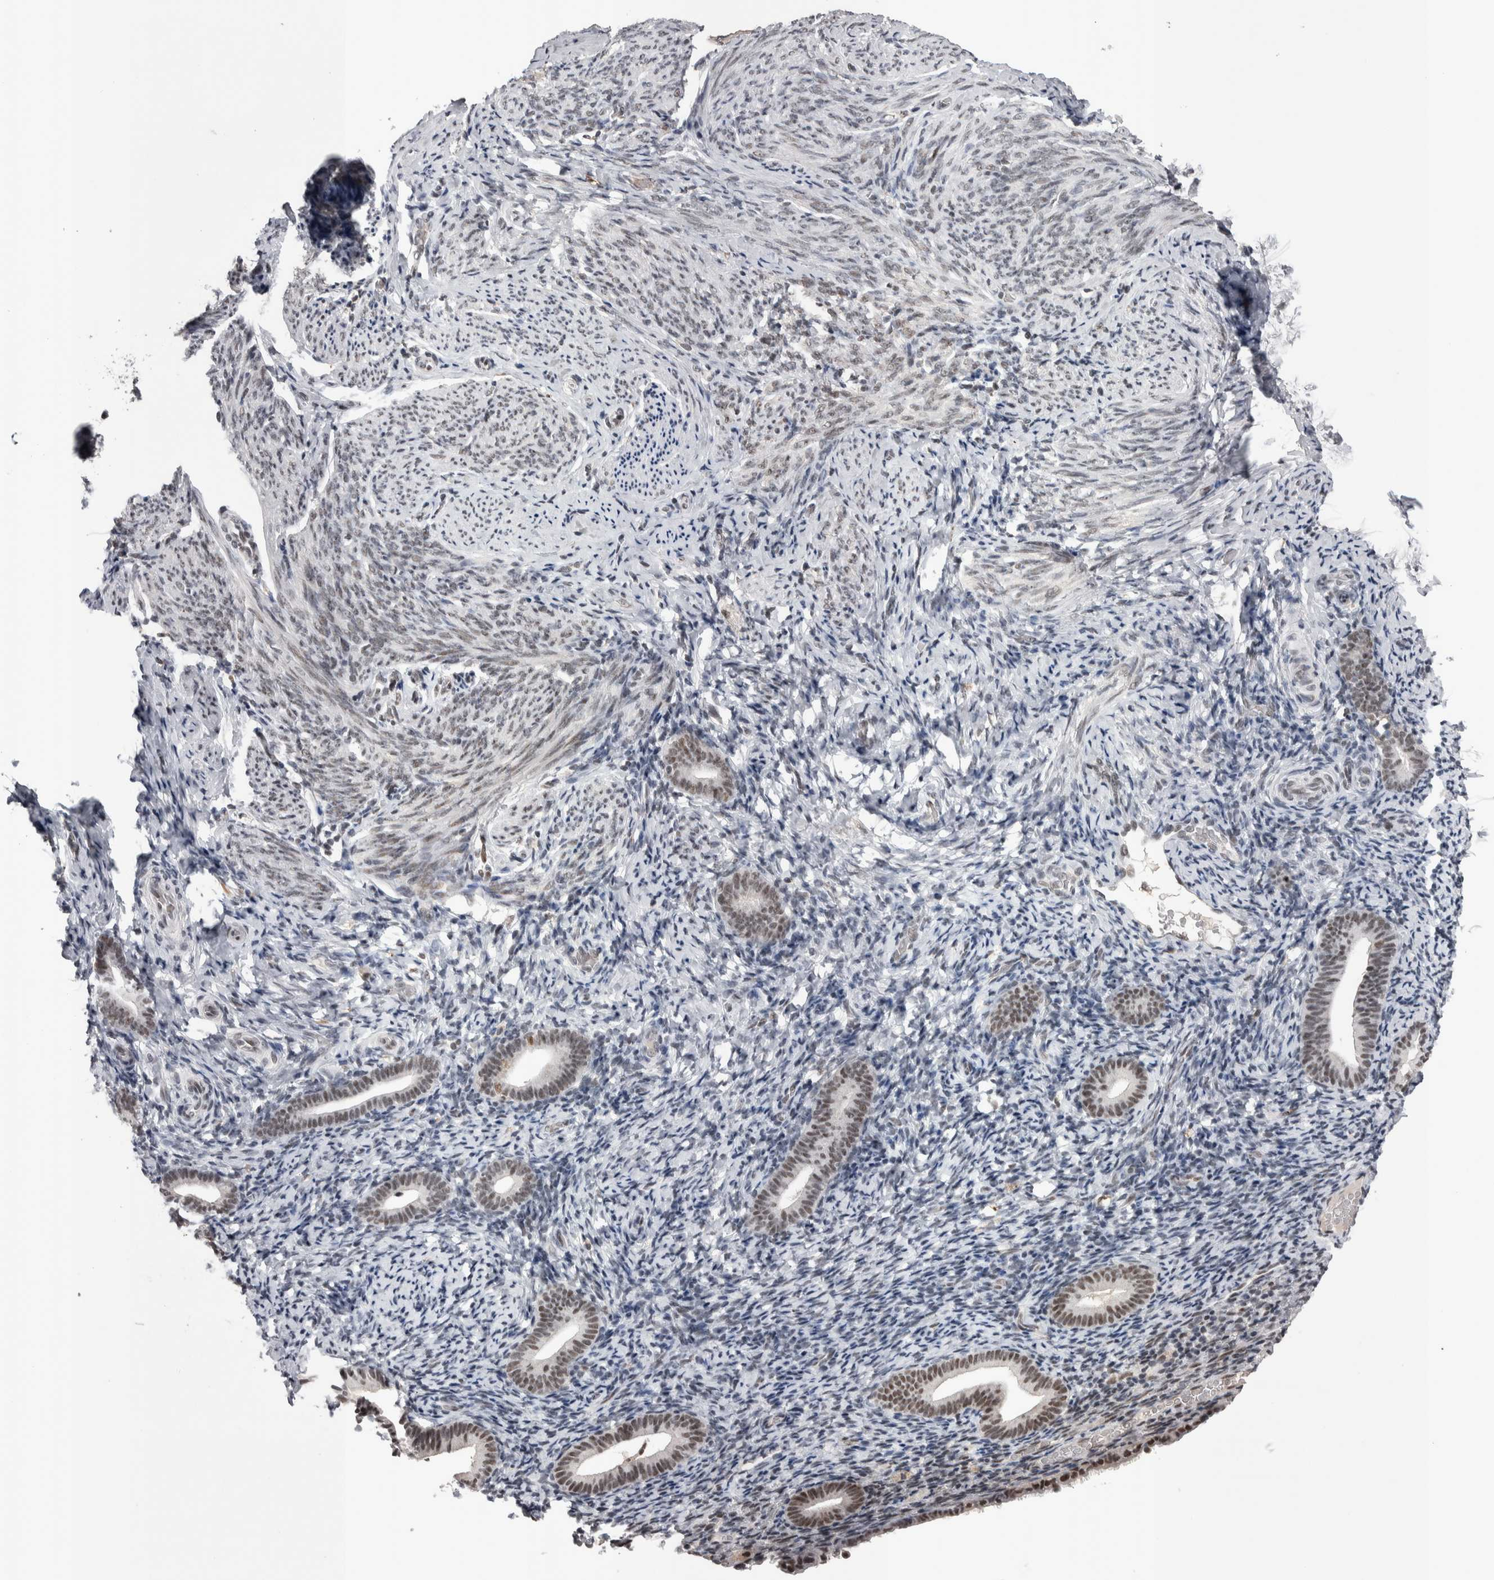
{"staining": {"intensity": "moderate", "quantity": "25%-75%", "location": "nuclear"}, "tissue": "endometrium", "cell_type": "Cells in endometrial stroma", "image_type": "normal", "snomed": [{"axis": "morphology", "description": "Normal tissue, NOS"}, {"axis": "topography", "description": "Endometrium"}], "caption": "Immunohistochemical staining of benign human endometrium reveals 25%-75% levels of moderate nuclear protein expression in approximately 25%-75% of cells in endometrial stroma.", "gene": "DMTF1", "patient": {"sex": "female", "age": 51}}